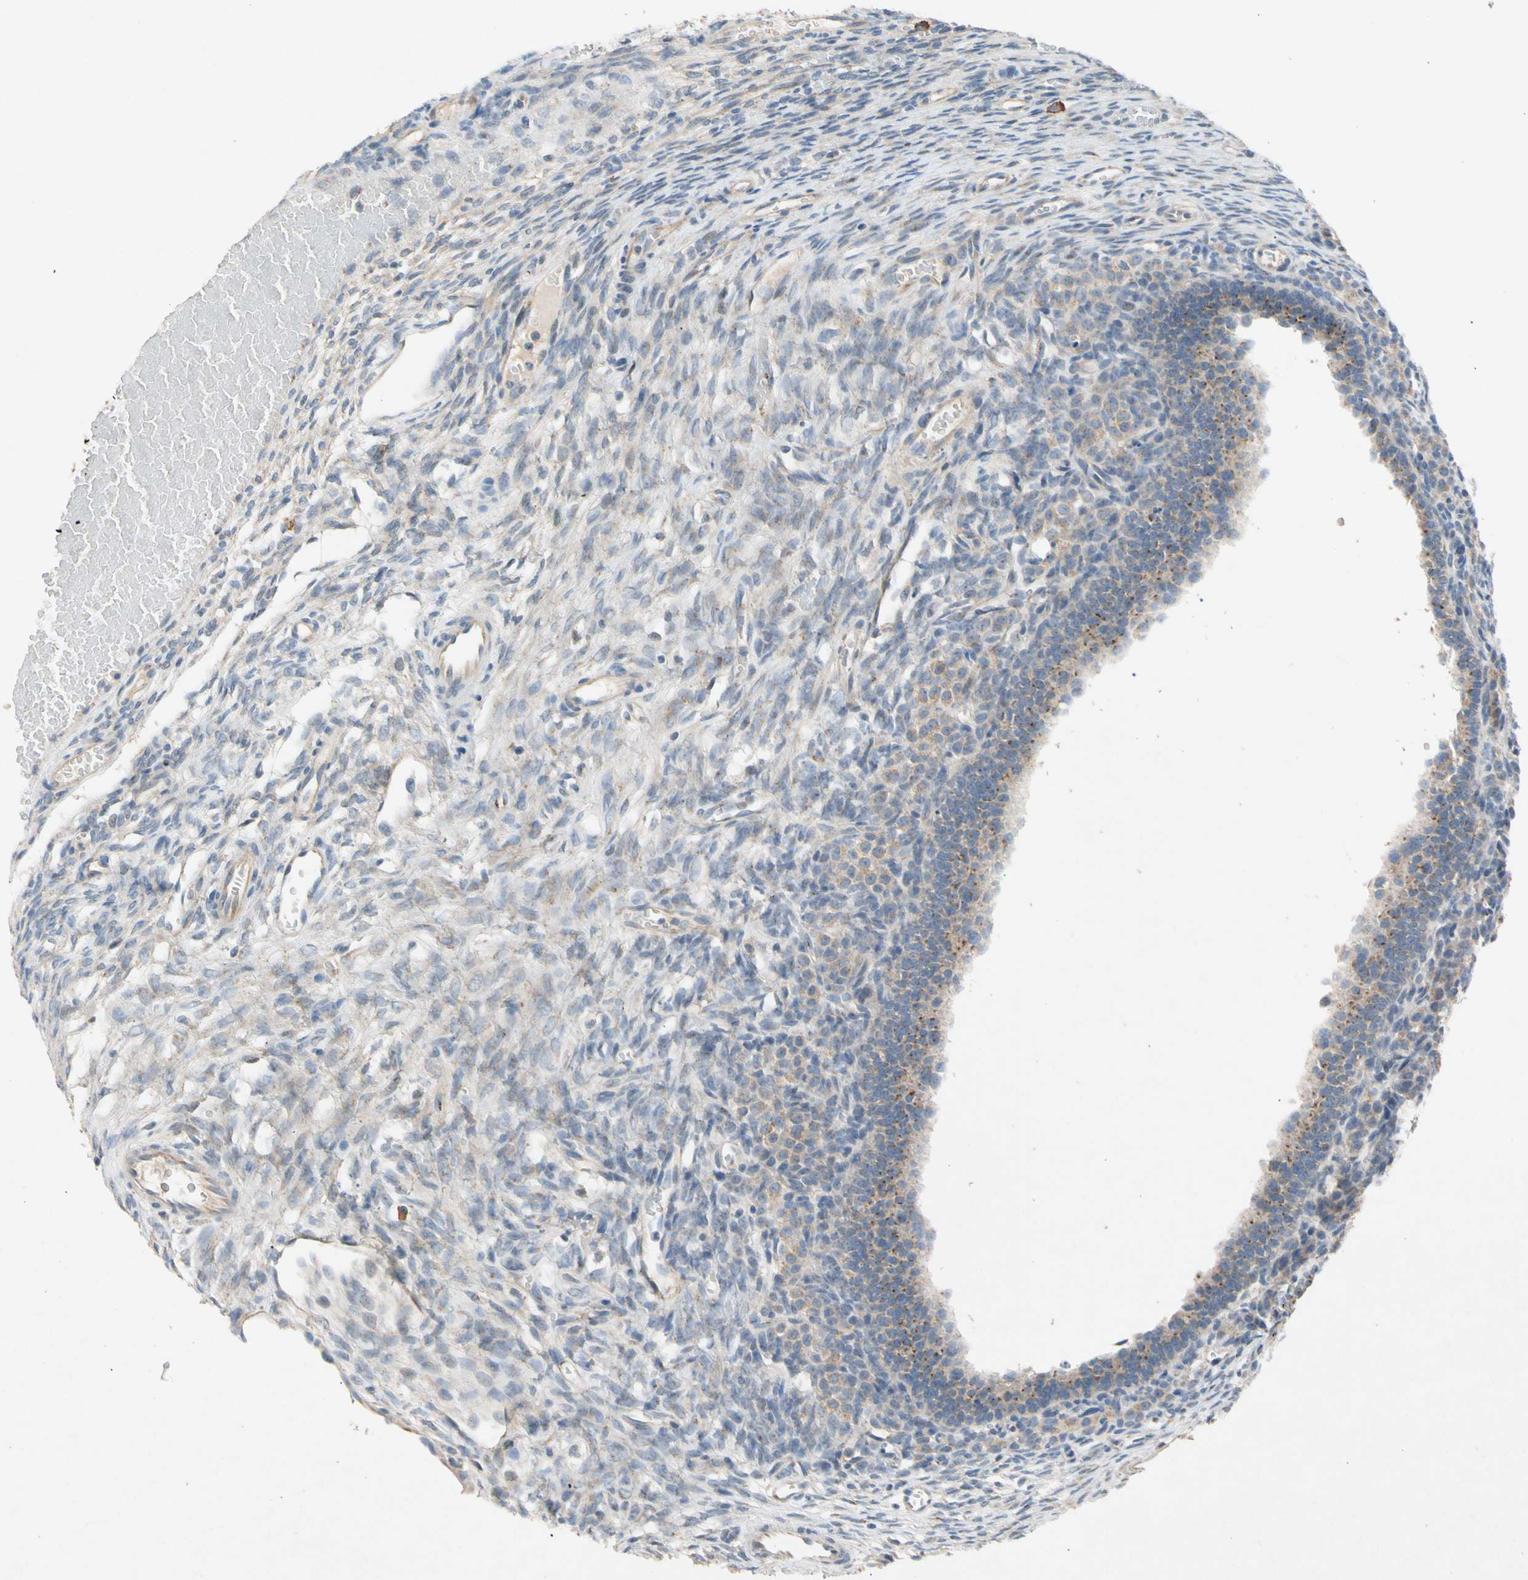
{"staining": {"intensity": "weak", "quantity": ">75%", "location": "cytoplasmic/membranous"}, "tissue": "ovary", "cell_type": "Follicle cells", "image_type": "normal", "snomed": [{"axis": "morphology", "description": "Normal tissue, NOS"}, {"axis": "topography", "description": "Ovary"}], "caption": "Protein analysis of unremarkable ovary exhibits weak cytoplasmic/membranous staining in about >75% of follicle cells. (DAB IHC with brightfield microscopy, high magnification).", "gene": "GASK1B", "patient": {"sex": "female", "age": 33}}